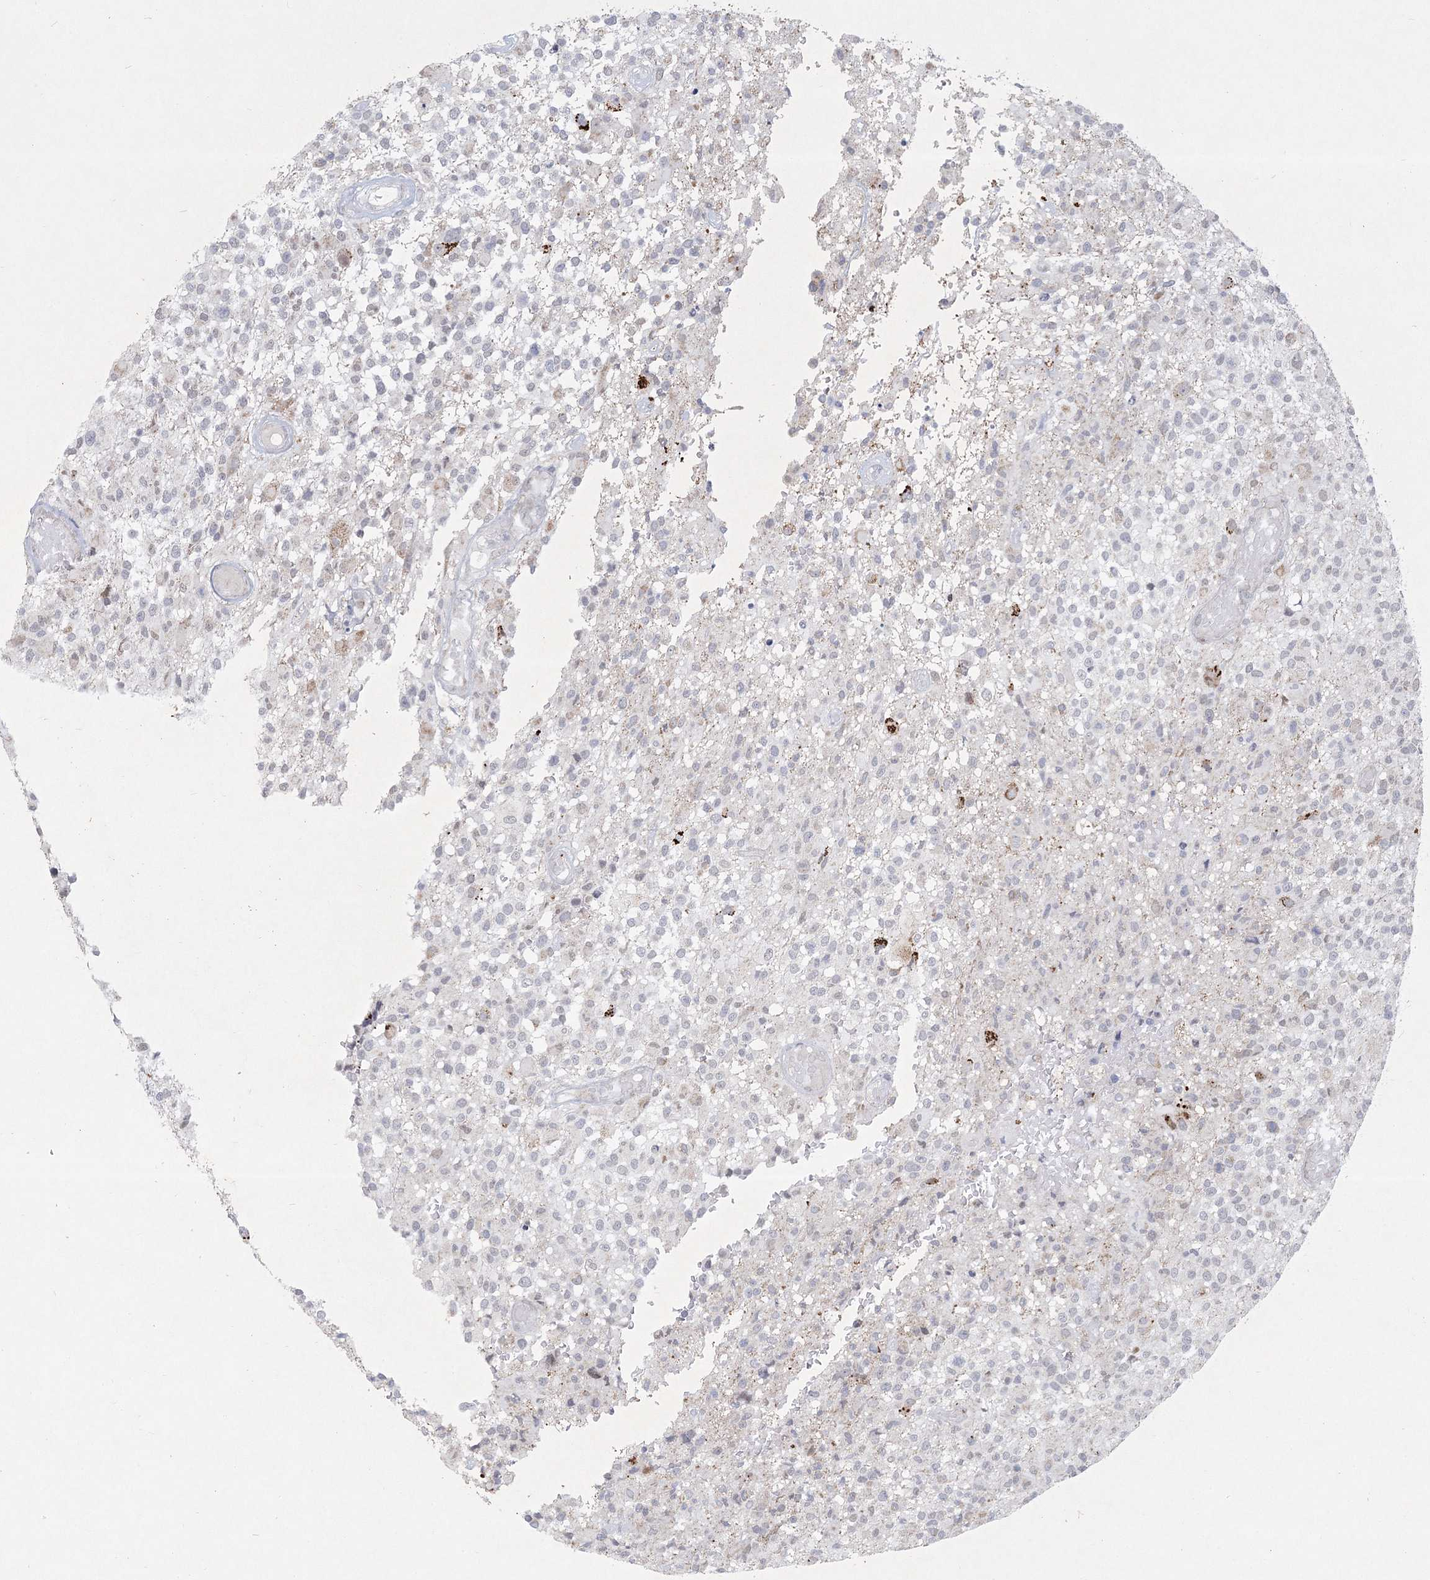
{"staining": {"intensity": "negative", "quantity": "none", "location": "none"}, "tissue": "glioma", "cell_type": "Tumor cells", "image_type": "cancer", "snomed": [{"axis": "morphology", "description": "Glioma, malignant, High grade"}, {"axis": "morphology", "description": "Glioblastoma, NOS"}, {"axis": "topography", "description": "Brain"}], "caption": "Immunohistochemistry (IHC) photomicrograph of neoplastic tissue: glioma stained with DAB (3,3'-diaminobenzidine) shows no significant protein staining in tumor cells.", "gene": "CIB4", "patient": {"sex": "male", "age": 60}}